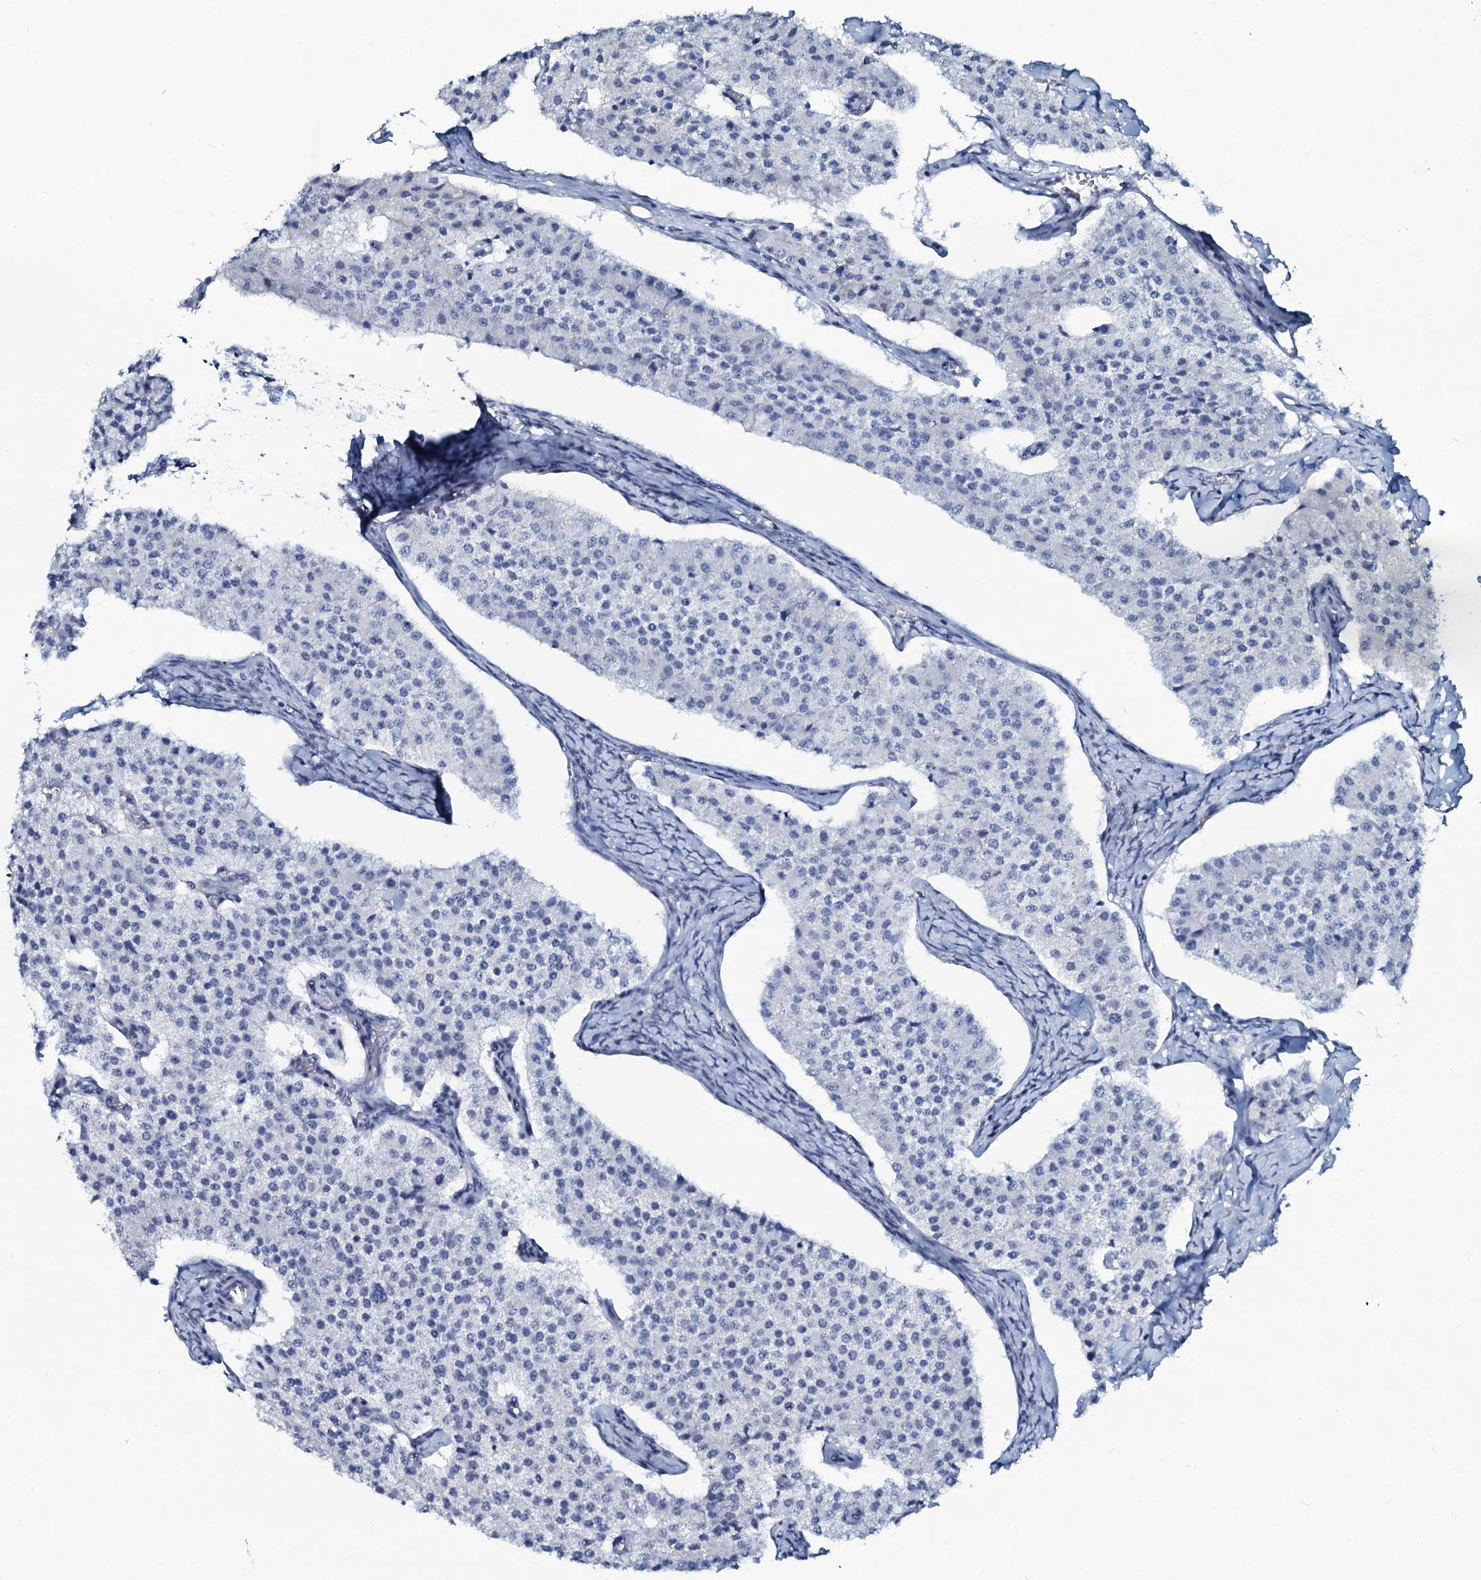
{"staining": {"intensity": "negative", "quantity": "none", "location": "none"}, "tissue": "carcinoid", "cell_type": "Tumor cells", "image_type": "cancer", "snomed": [{"axis": "morphology", "description": "Carcinoid, malignant, NOS"}, {"axis": "topography", "description": "Colon"}], "caption": "Tumor cells are negative for brown protein staining in carcinoid (malignant). Brightfield microscopy of immunohistochemistry stained with DAB (brown) and hematoxylin (blue), captured at high magnification.", "gene": "C10orf88", "patient": {"sex": "female", "age": 52}}